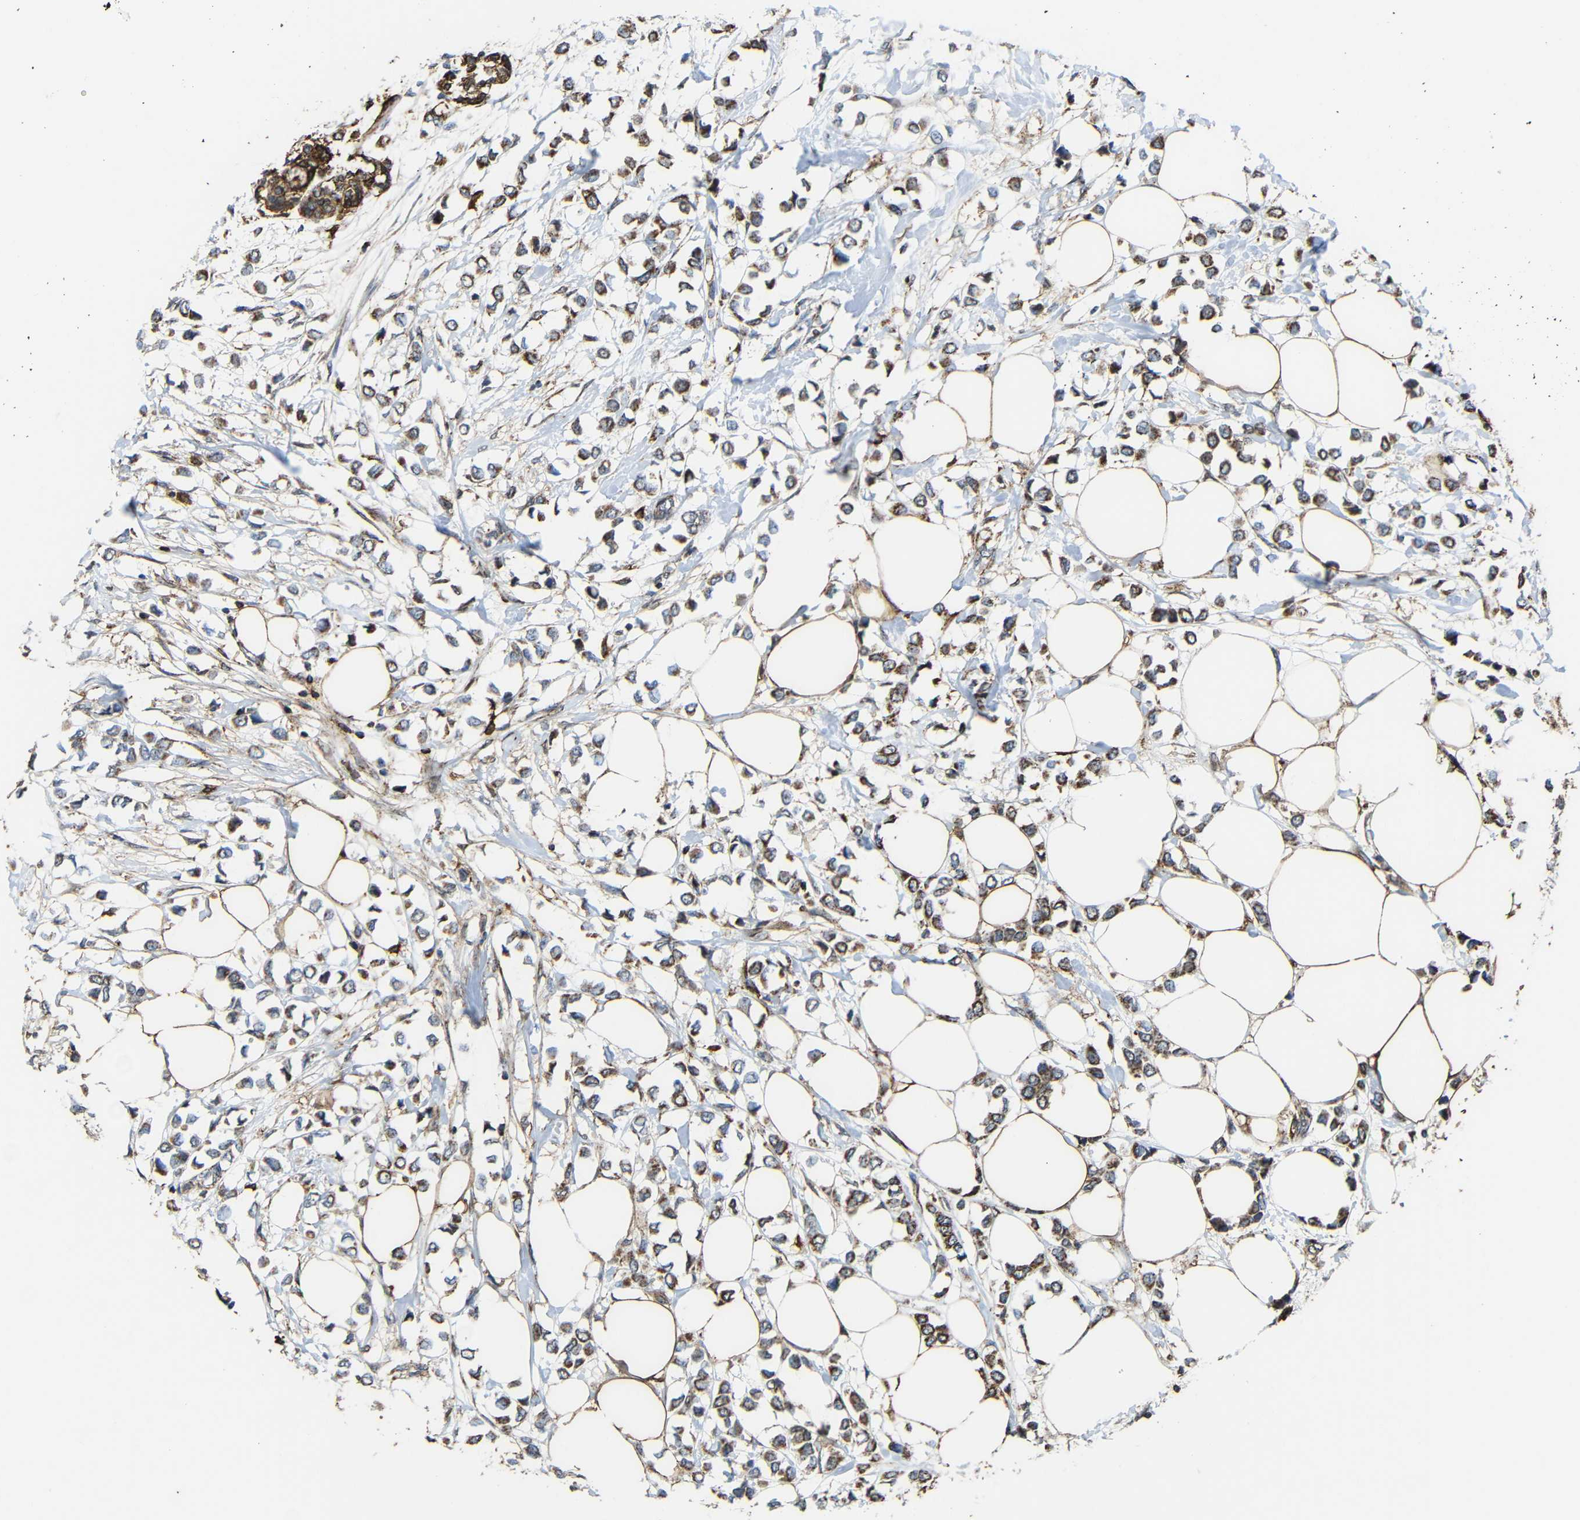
{"staining": {"intensity": "moderate", "quantity": ">75%", "location": "cytoplasmic/membranous"}, "tissue": "breast cancer", "cell_type": "Tumor cells", "image_type": "cancer", "snomed": [{"axis": "morphology", "description": "Lobular carcinoma"}, {"axis": "topography", "description": "Breast"}], "caption": "Immunohistochemical staining of human breast cancer (lobular carcinoma) displays medium levels of moderate cytoplasmic/membranous expression in about >75% of tumor cells.", "gene": "C1GALT1", "patient": {"sex": "female", "age": 51}}